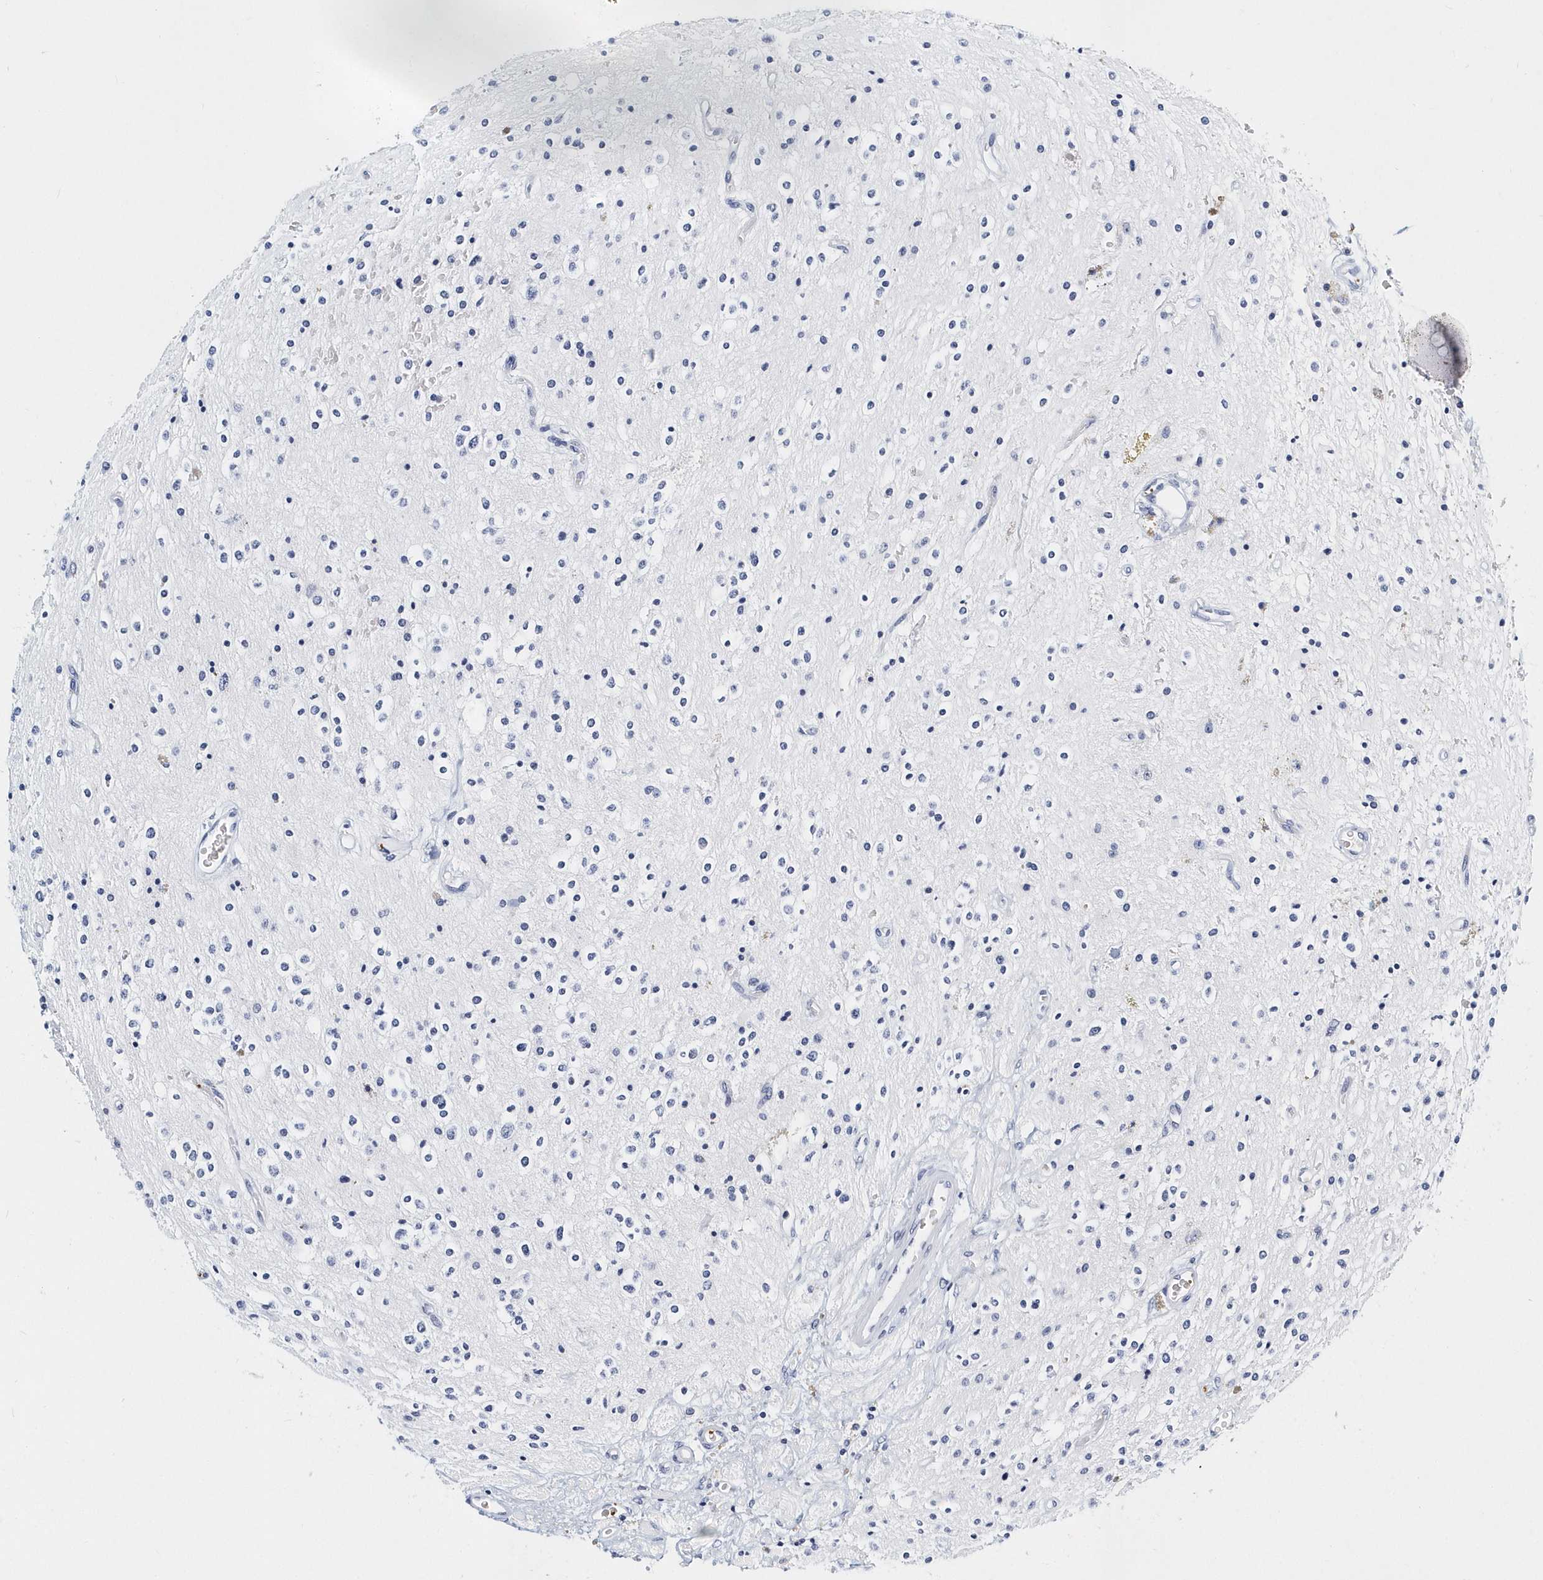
{"staining": {"intensity": "negative", "quantity": "none", "location": "none"}, "tissue": "glioma", "cell_type": "Tumor cells", "image_type": "cancer", "snomed": [{"axis": "morphology", "description": "Glioma, malignant, High grade"}, {"axis": "topography", "description": "Brain"}], "caption": "Photomicrograph shows no protein expression in tumor cells of glioma tissue.", "gene": "ITGA2B", "patient": {"sex": "male", "age": 34}}